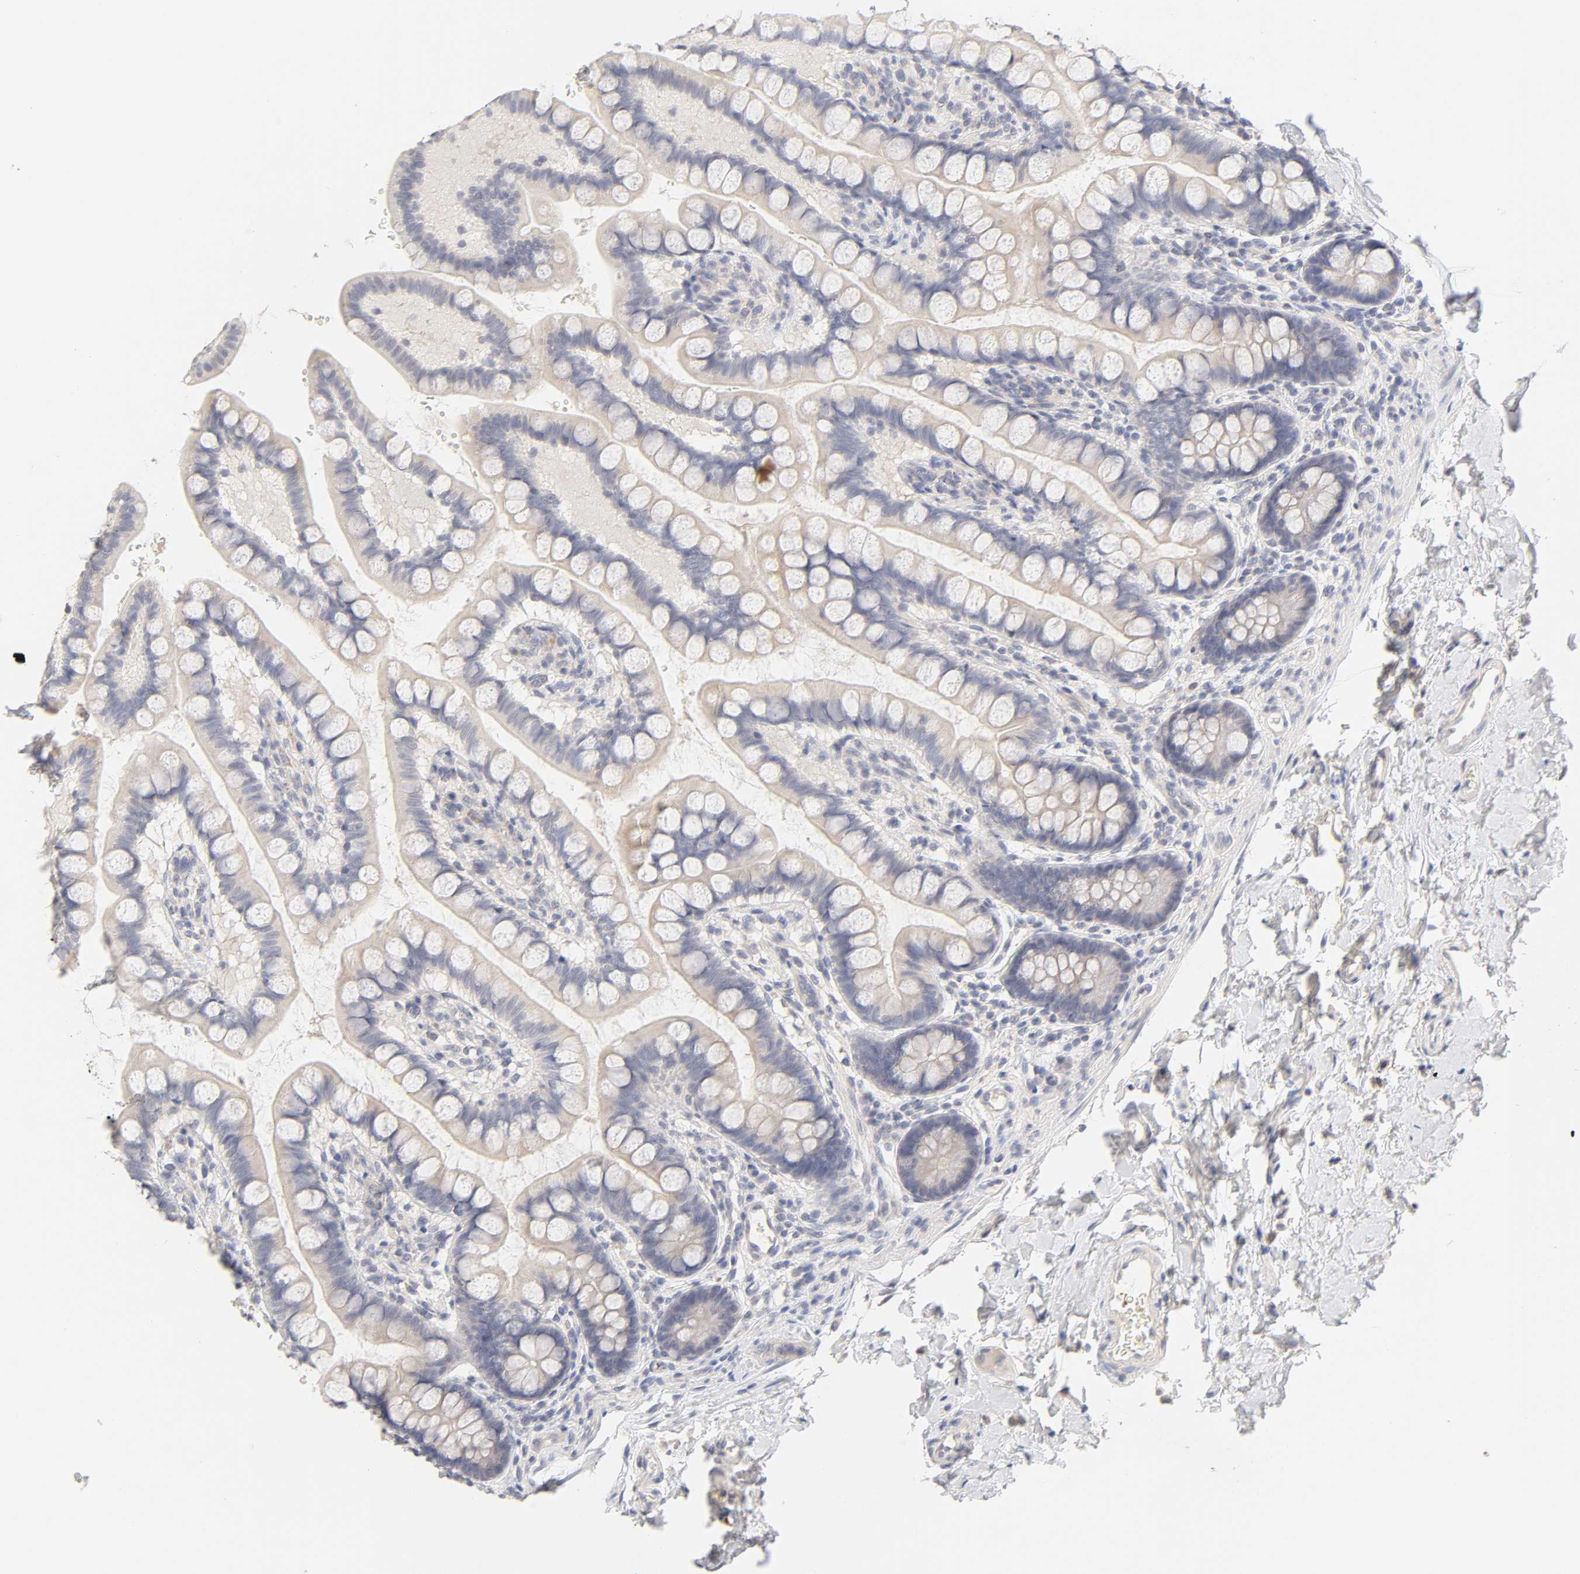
{"staining": {"intensity": "weak", "quantity": "25%-75%", "location": "cytoplasmic/membranous"}, "tissue": "small intestine", "cell_type": "Glandular cells", "image_type": "normal", "snomed": [{"axis": "morphology", "description": "Normal tissue, NOS"}, {"axis": "topography", "description": "Small intestine"}], "caption": "Benign small intestine was stained to show a protein in brown. There is low levels of weak cytoplasmic/membranous staining in approximately 25%-75% of glandular cells. Nuclei are stained in blue.", "gene": "CYP4B1", "patient": {"sex": "female", "age": 58}}